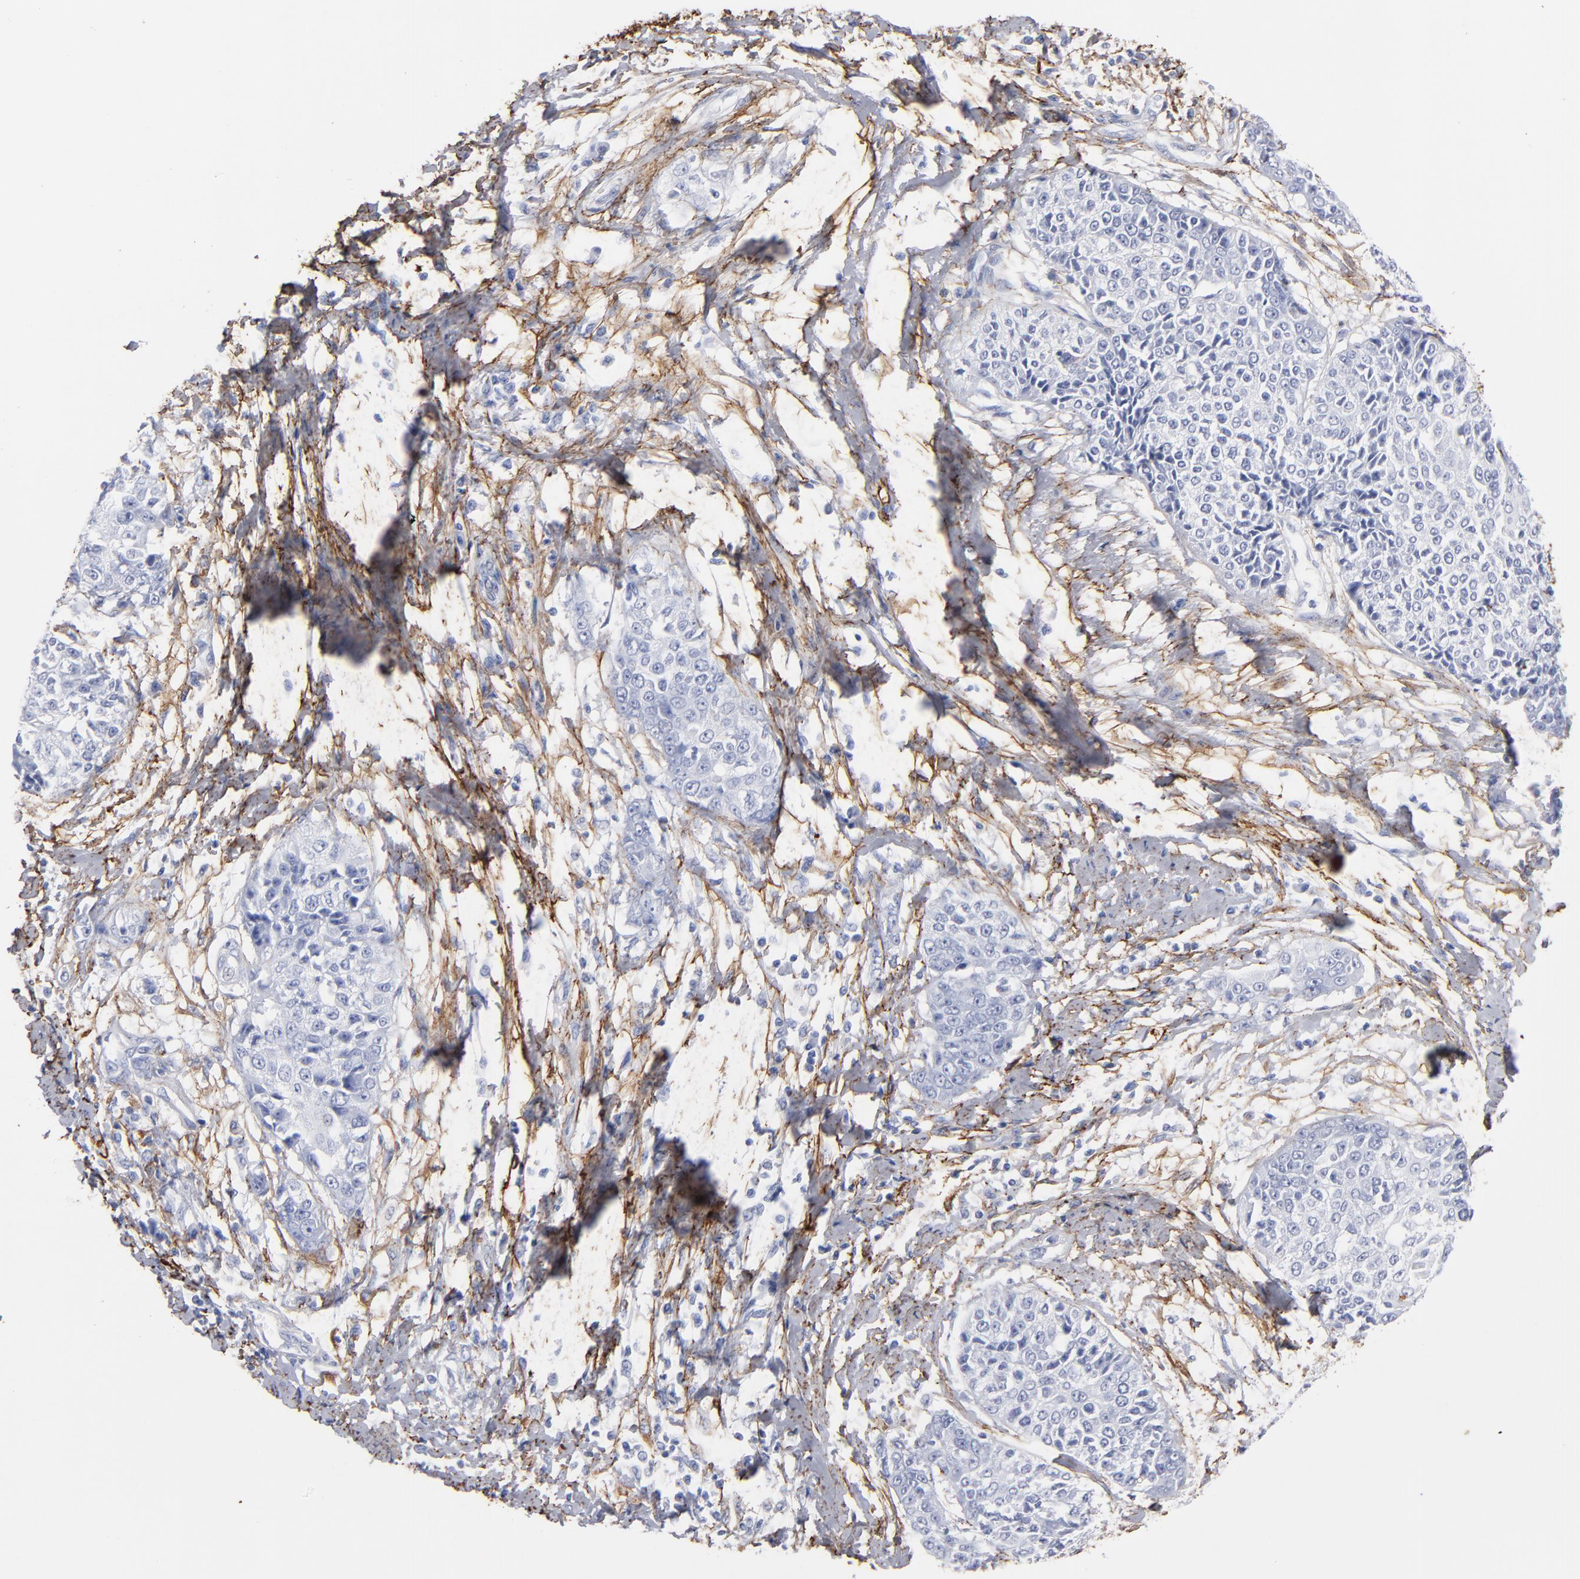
{"staining": {"intensity": "negative", "quantity": "none", "location": "none"}, "tissue": "cervical cancer", "cell_type": "Tumor cells", "image_type": "cancer", "snomed": [{"axis": "morphology", "description": "Squamous cell carcinoma, NOS"}, {"axis": "topography", "description": "Cervix"}], "caption": "A high-resolution photomicrograph shows IHC staining of squamous cell carcinoma (cervical), which displays no significant staining in tumor cells.", "gene": "EMILIN1", "patient": {"sex": "female", "age": 64}}